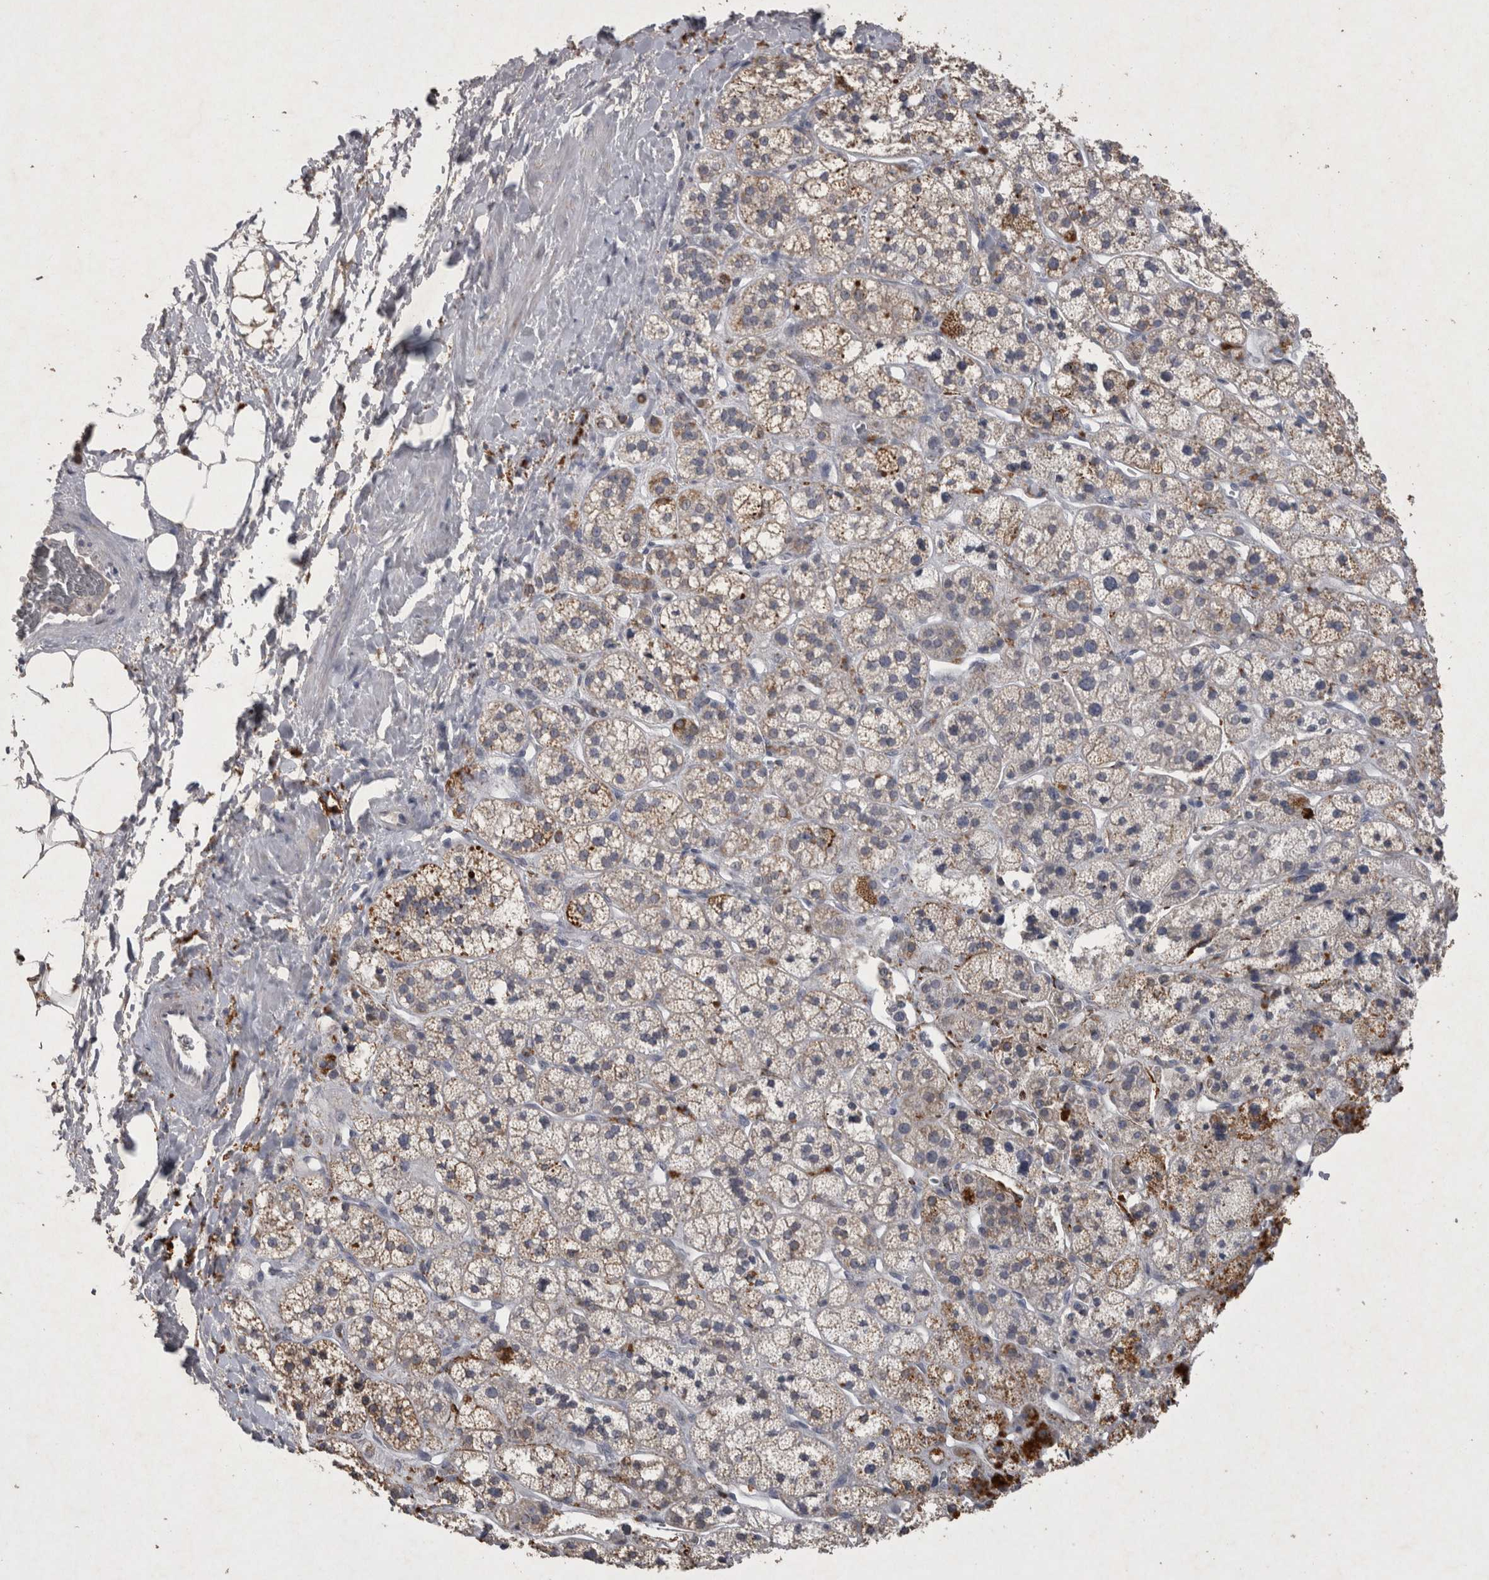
{"staining": {"intensity": "moderate", "quantity": "25%-75%", "location": "cytoplasmic/membranous"}, "tissue": "adrenal gland", "cell_type": "Glandular cells", "image_type": "normal", "snomed": [{"axis": "morphology", "description": "Normal tissue, NOS"}, {"axis": "topography", "description": "Adrenal gland"}], "caption": "The immunohistochemical stain highlights moderate cytoplasmic/membranous staining in glandular cells of benign adrenal gland. The staining is performed using DAB brown chromogen to label protein expression. The nuclei are counter-stained blue using hematoxylin.", "gene": "DKK3", "patient": {"sex": "male", "age": 56}}